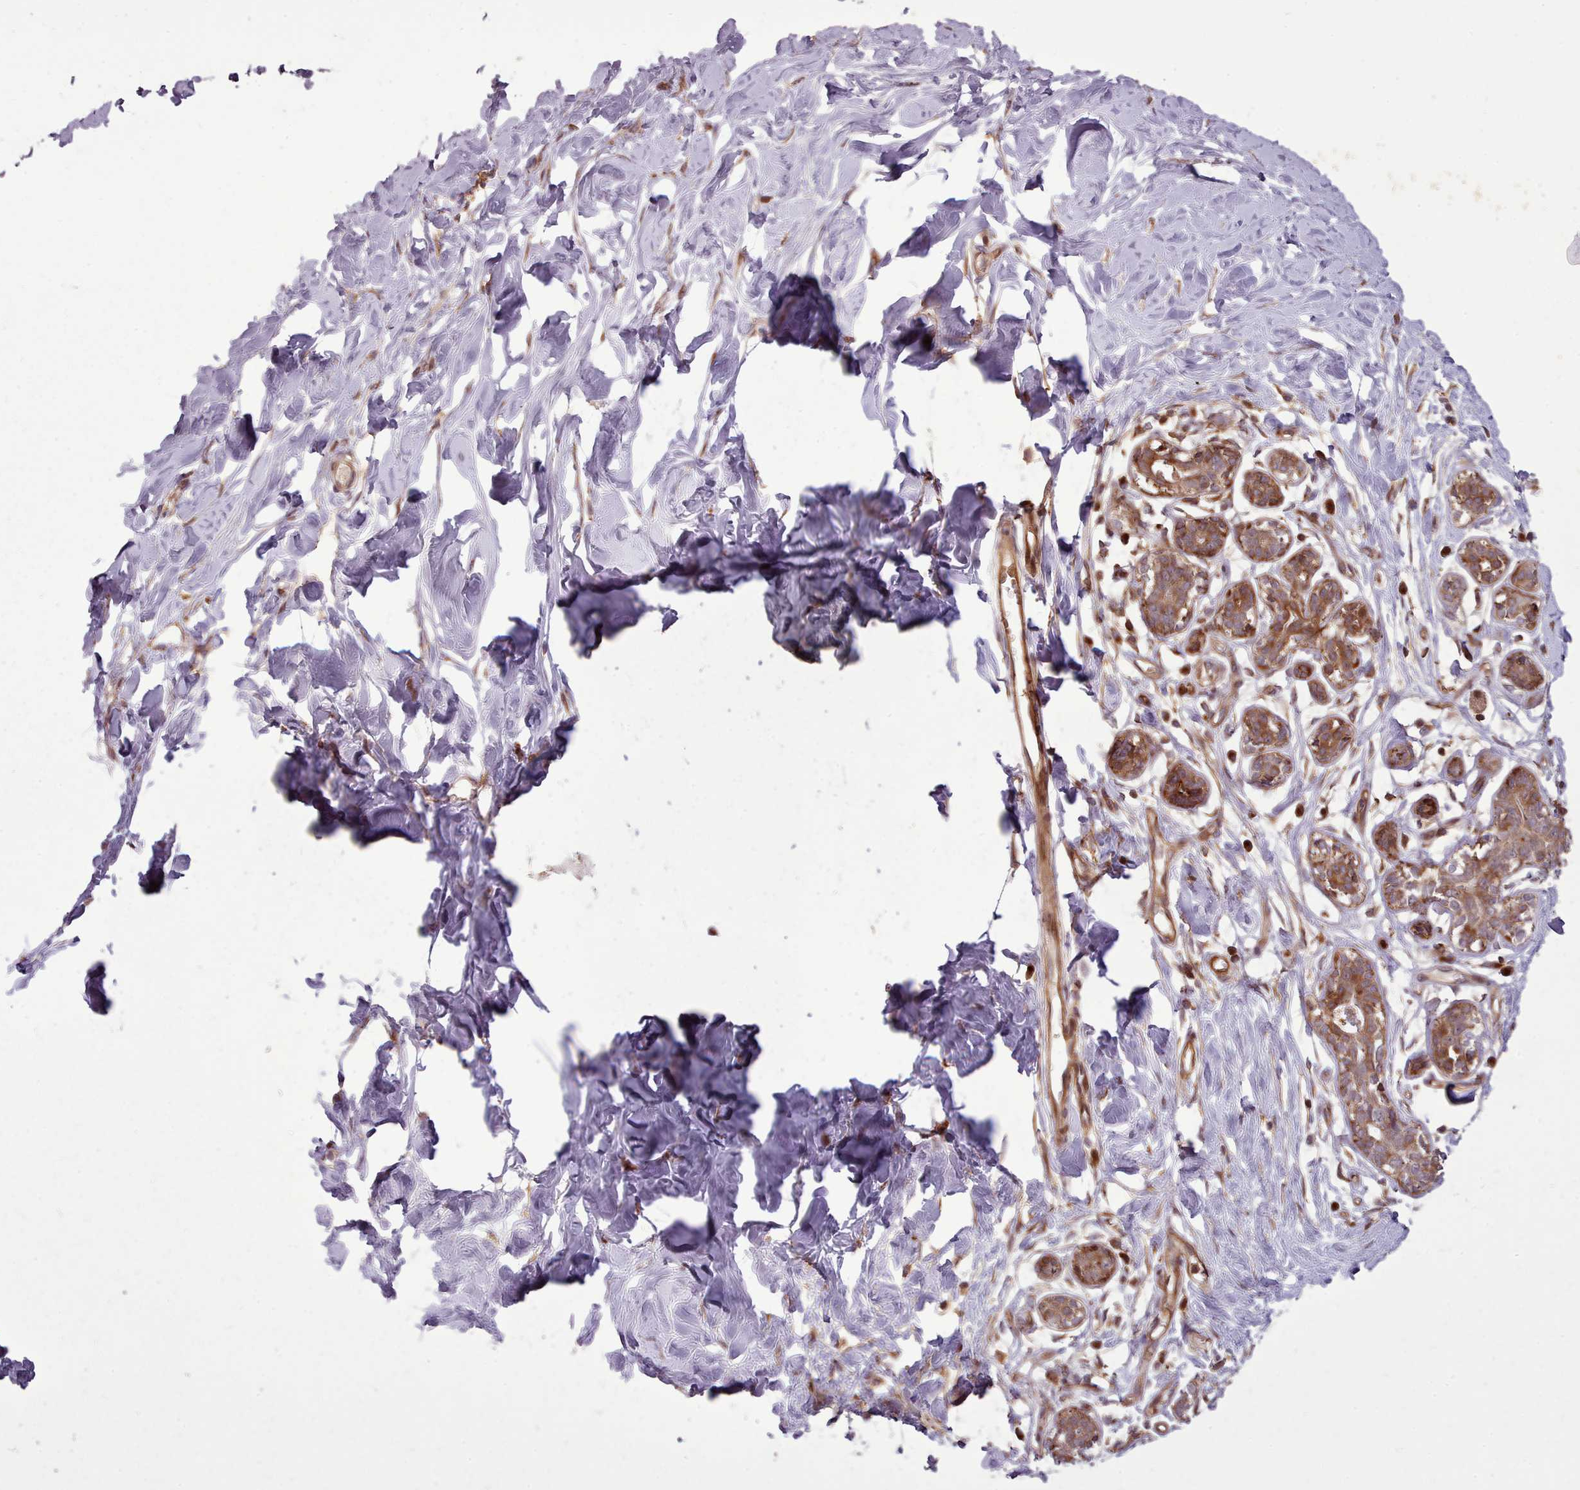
{"staining": {"intensity": "moderate", "quantity": ">75%", "location": "cytoplasmic/membranous,nuclear"}, "tissue": "breast", "cell_type": "Adipocytes", "image_type": "normal", "snomed": [{"axis": "morphology", "description": "Normal tissue, NOS"}, {"axis": "topography", "description": "Breast"}], "caption": "Immunohistochemistry (IHC) photomicrograph of unremarkable breast stained for a protein (brown), which demonstrates medium levels of moderate cytoplasmic/membranous,nuclear positivity in about >75% of adipocytes.", "gene": "NLRP7", "patient": {"sex": "female", "age": 27}}